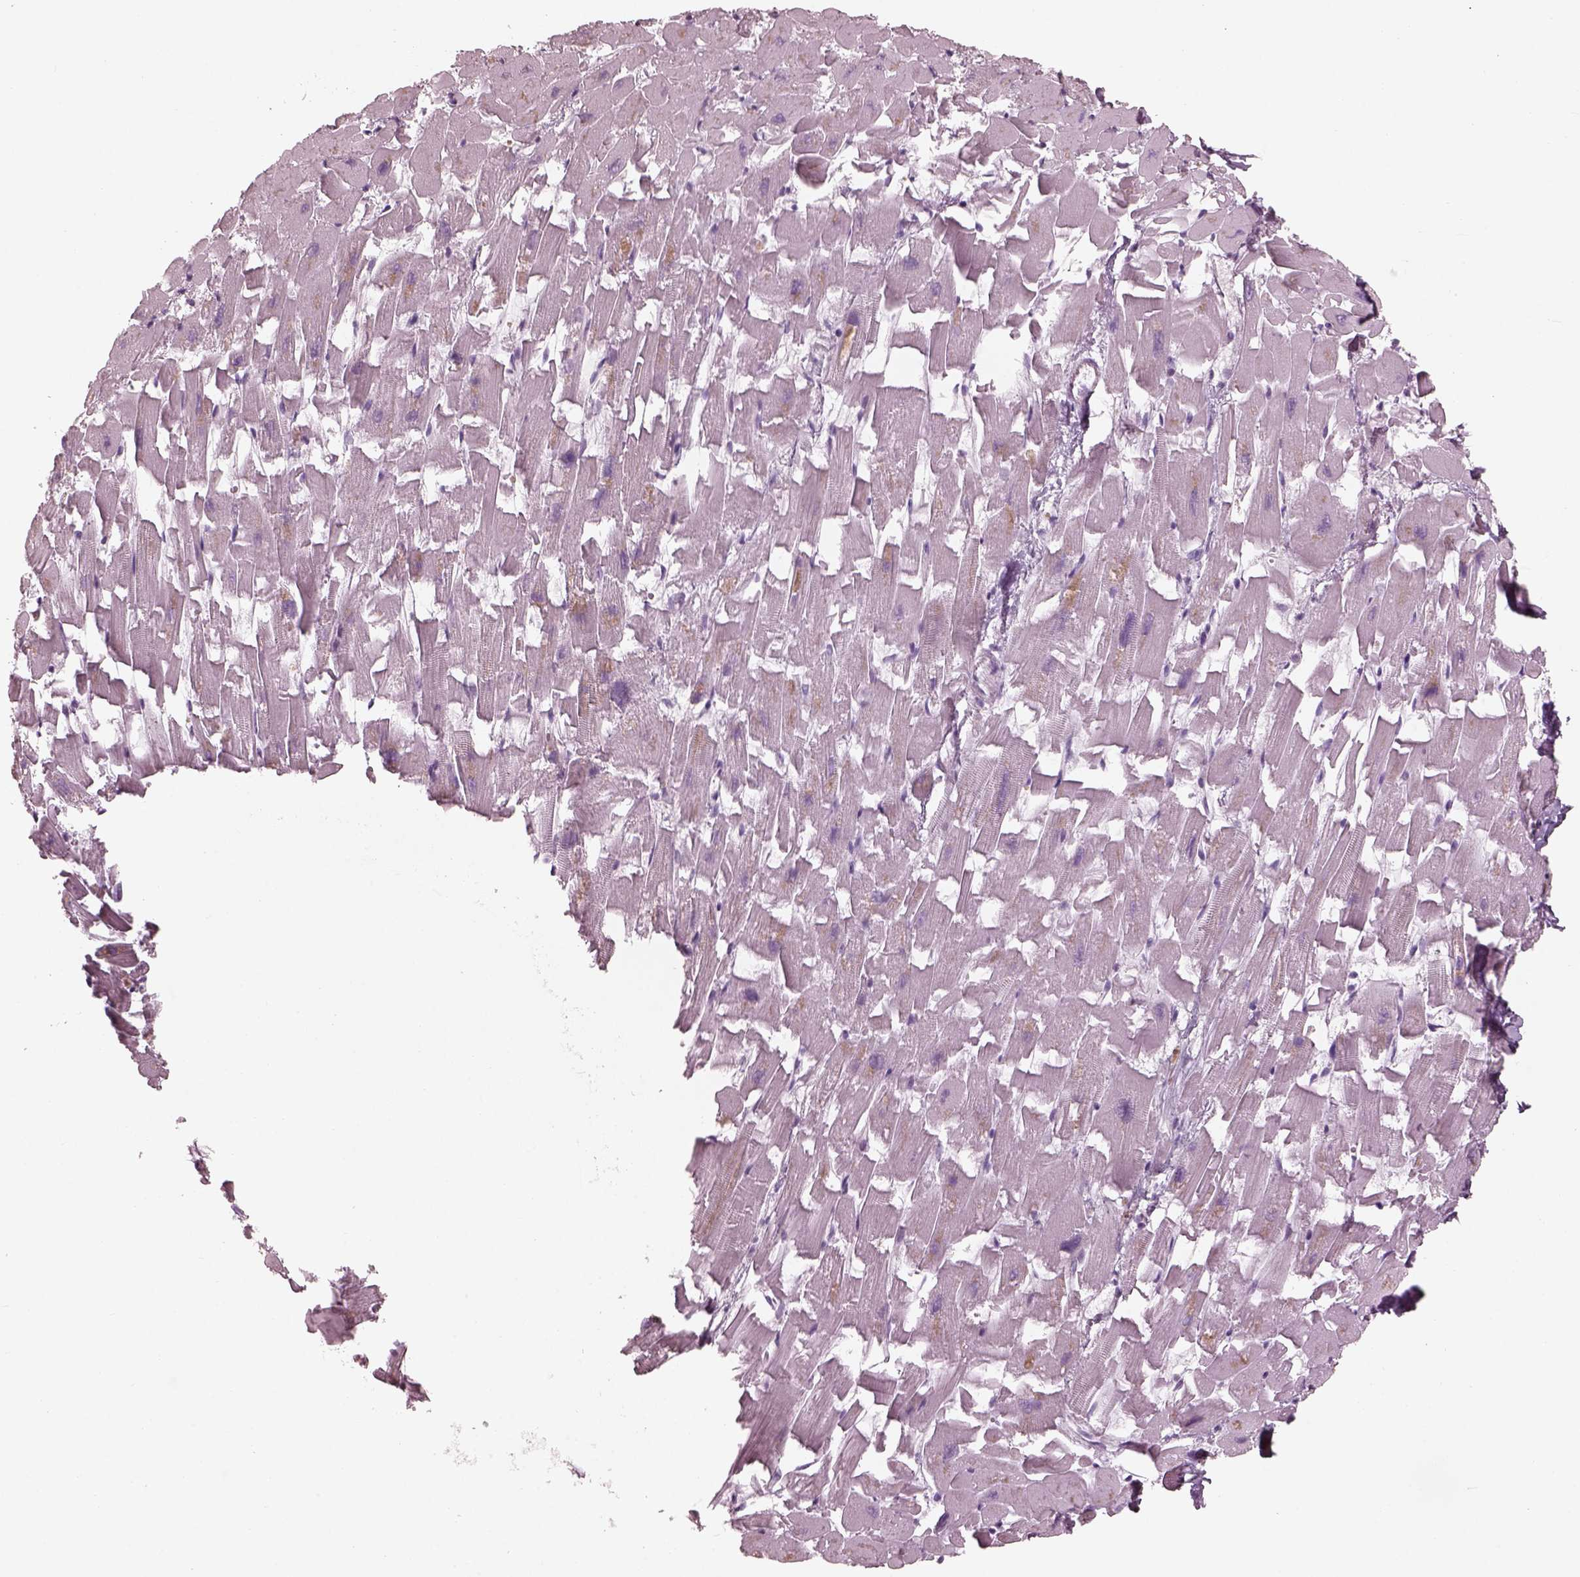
{"staining": {"intensity": "negative", "quantity": "none", "location": "none"}, "tissue": "heart muscle", "cell_type": "Cardiomyocytes", "image_type": "normal", "snomed": [{"axis": "morphology", "description": "Normal tissue, NOS"}, {"axis": "topography", "description": "Heart"}], "caption": "Normal heart muscle was stained to show a protein in brown. There is no significant positivity in cardiomyocytes. The staining is performed using DAB (3,3'-diaminobenzidine) brown chromogen with nuclei counter-stained in using hematoxylin.", "gene": "FABP9", "patient": {"sex": "female", "age": 64}}